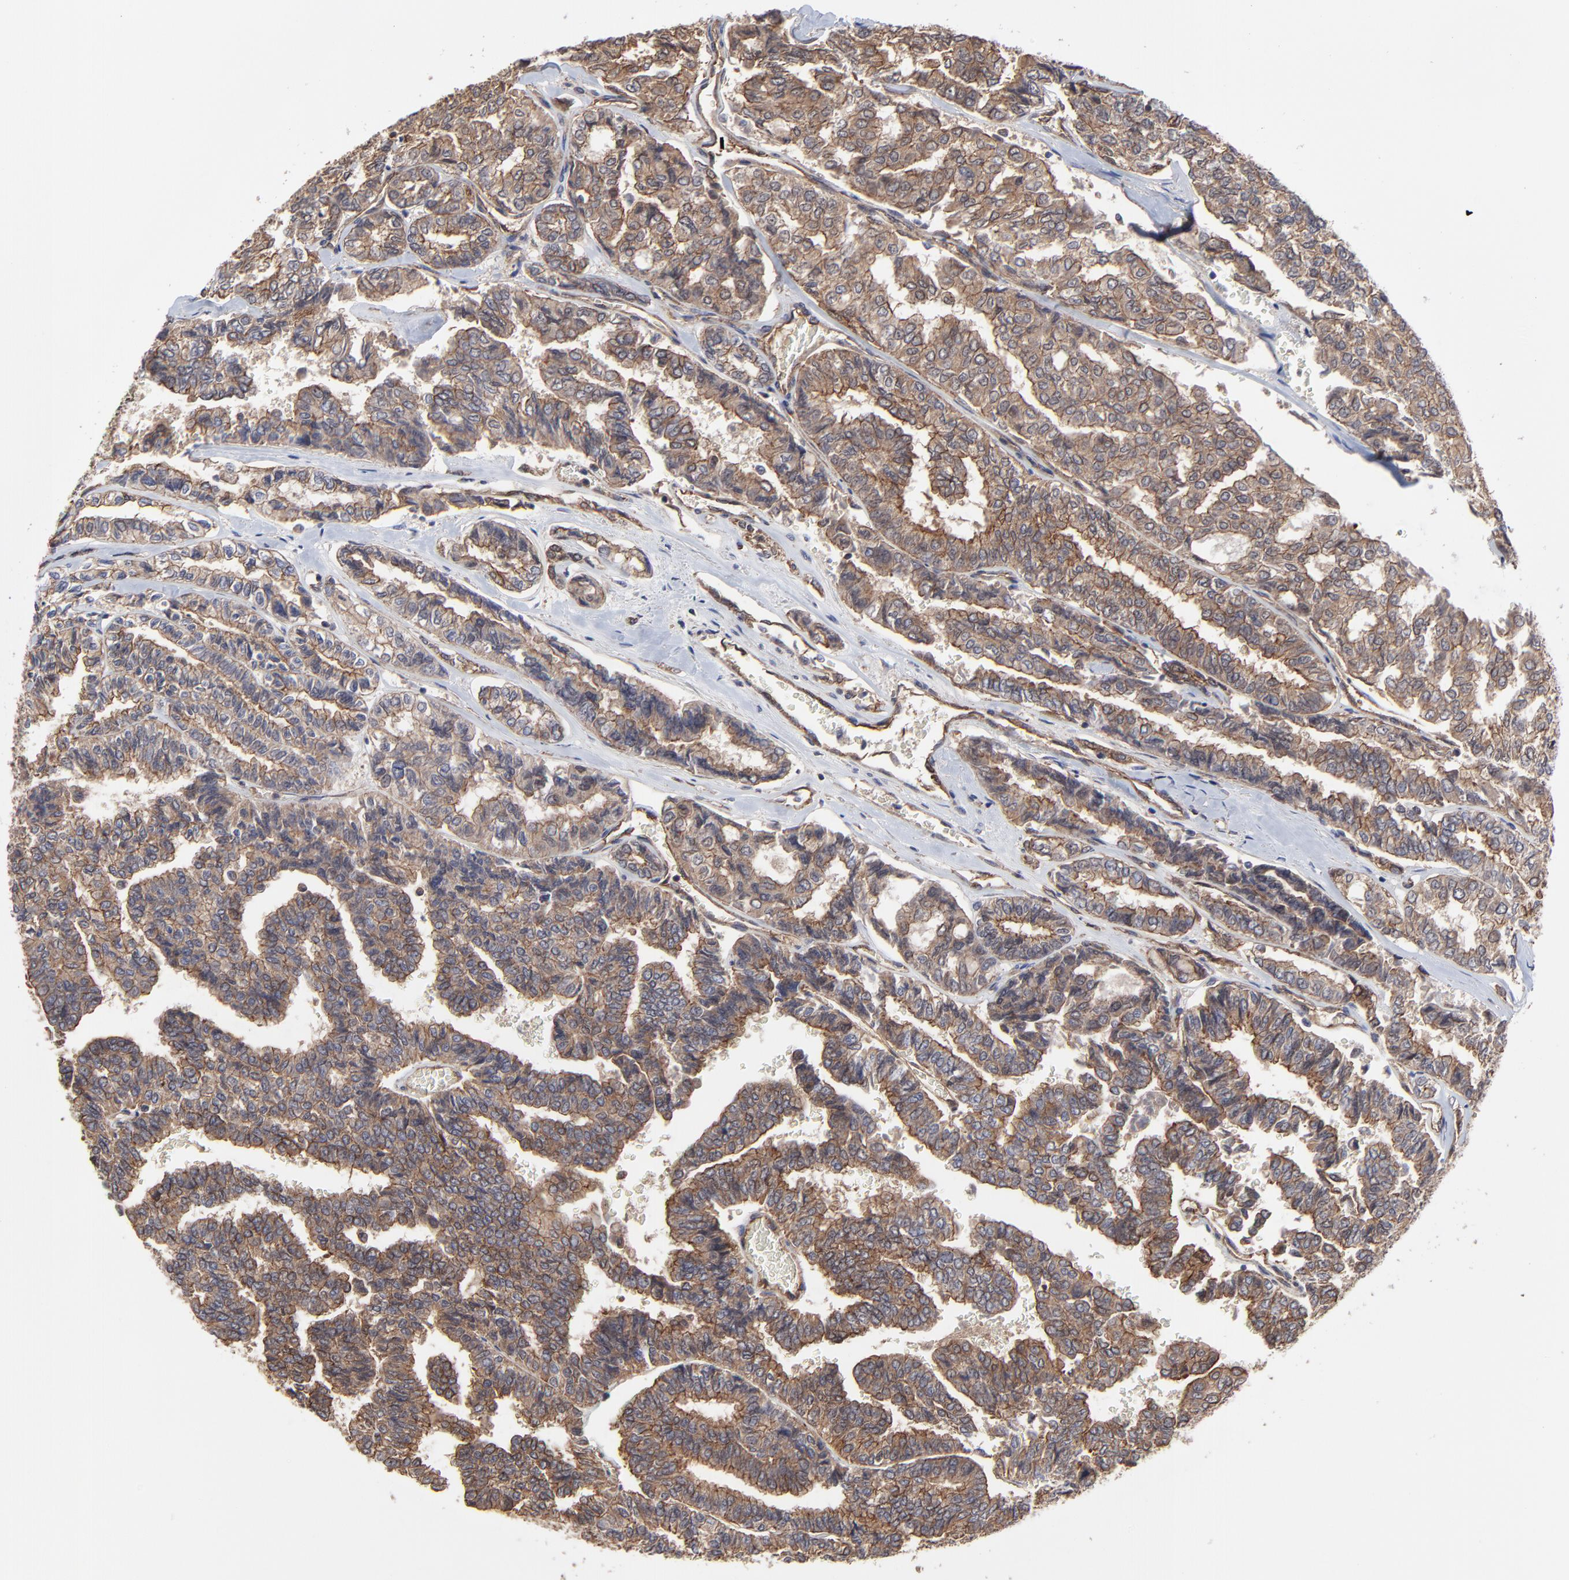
{"staining": {"intensity": "moderate", "quantity": ">75%", "location": "cytoplasmic/membranous"}, "tissue": "thyroid cancer", "cell_type": "Tumor cells", "image_type": "cancer", "snomed": [{"axis": "morphology", "description": "Papillary adenocarcinoma, NOS"}, {"axis": "topography", "description": "Thyroid gland"}], "caption": "Immunohistochemistry (IHC) staining of thyroid cancer (papillary adenocarcinoma), which reveals medium levels of moderate cytoplasmic/membranous positivity in approximately >75% of tumor cells indicating moderate cytoplasmic/membranous protein staining. The staining was performed using DAB (3,3'-diaminobenzidine) (brown) for protein detection and nuclei were counterstained in hematoxylin (blue).", "gene": "ARMT1", "patient": {"sex": "female", "age": 35}}